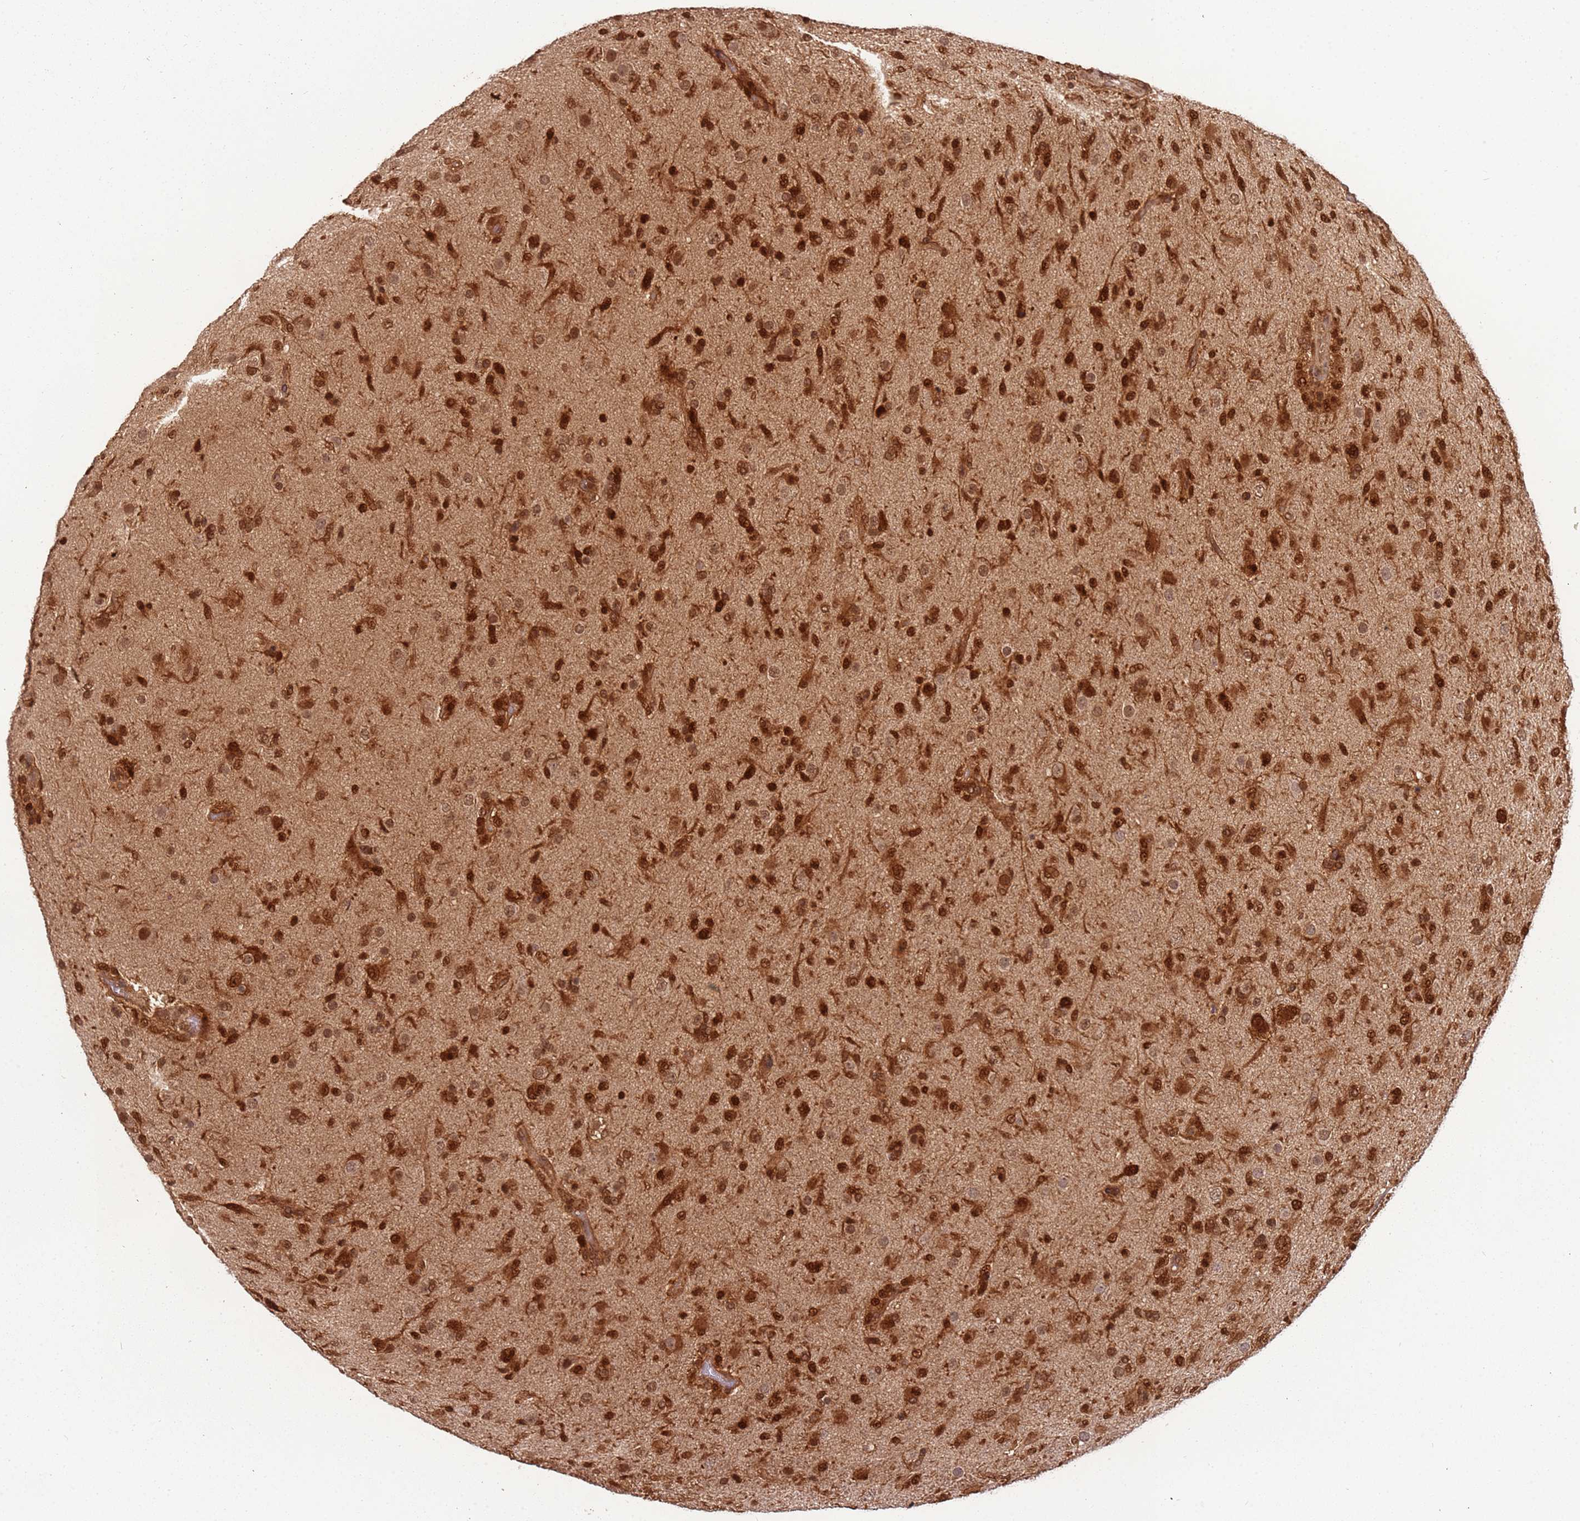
{"staining": {"intensity": "strong", "quantity": ">75%", "location": "cytoplasmic/membranous,nuclear"}, "tissue": "glioma", "cell_type": "Tumor cells", "image_type": "cancer", "snomed": [{"axis": "morphology", "description": "Glioma, malignant, Low grade"}, {"axis": "topography", "description": "Brain"}], "caption": "IHC (DAB) staining of malignant low-grade glioma reveals strong cytoplasmic/membranous and nuclear protein staining in approximately >75% of tumor cells.", "gene": "PGLS", "patient": {"sex": "male", "age": 65}}